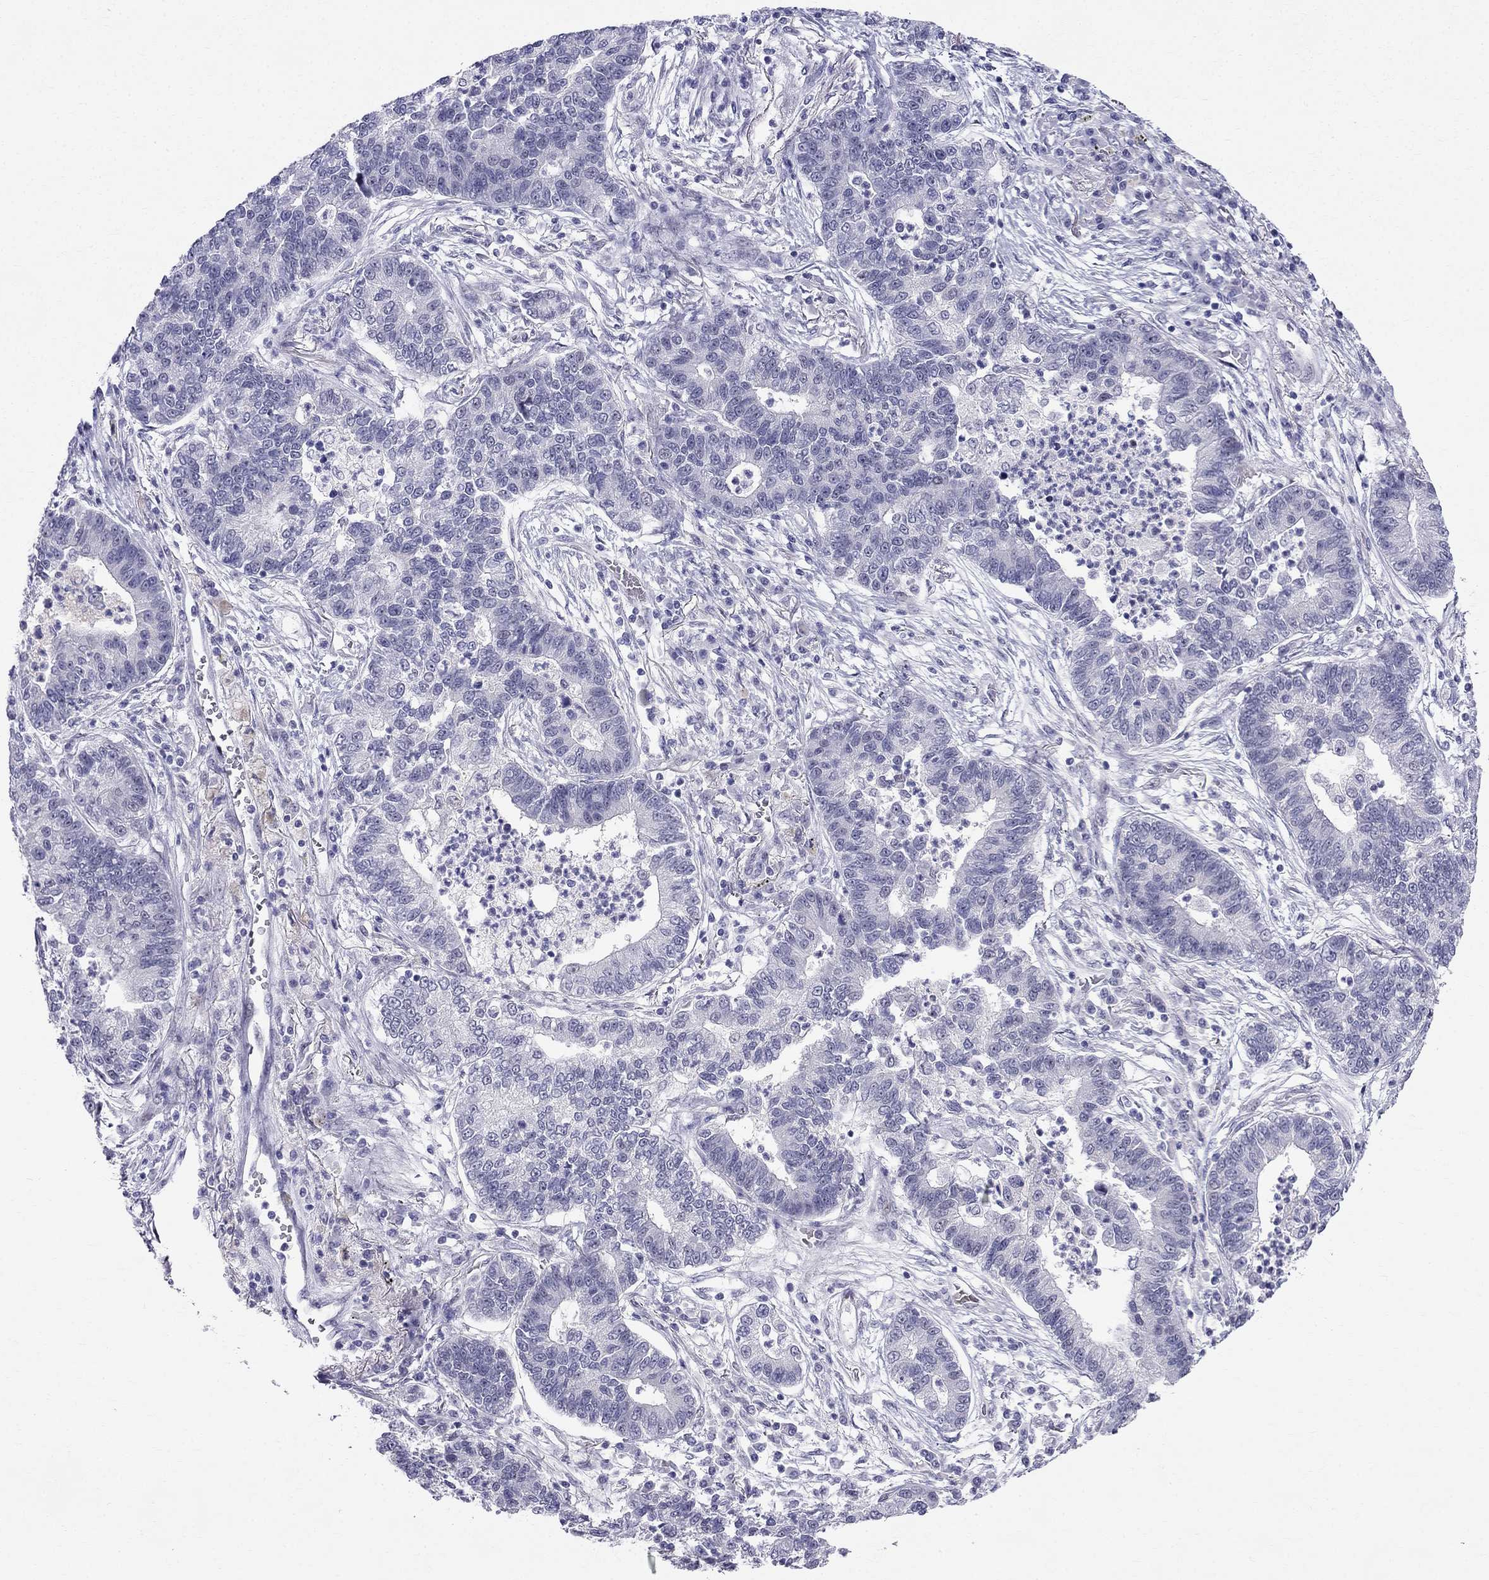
{"staining": {"intensity": "negative", "quantity": "none", "location": "none"}, "tissue": "lung cancer", "cell_type": "Tumor cells", "image_type": "cancer", "snomed": [{"axis": "morphology", "description": "Adenocarcinoma, NOS"}, {"axis": "topography", "description": "Lung"}], "caption": "Protein analysis of lung adenocarcinoma exhibits no significant staining in tumor cells.", "gene": "BAG5", "patient": {"sex": "female", "age": 57}}